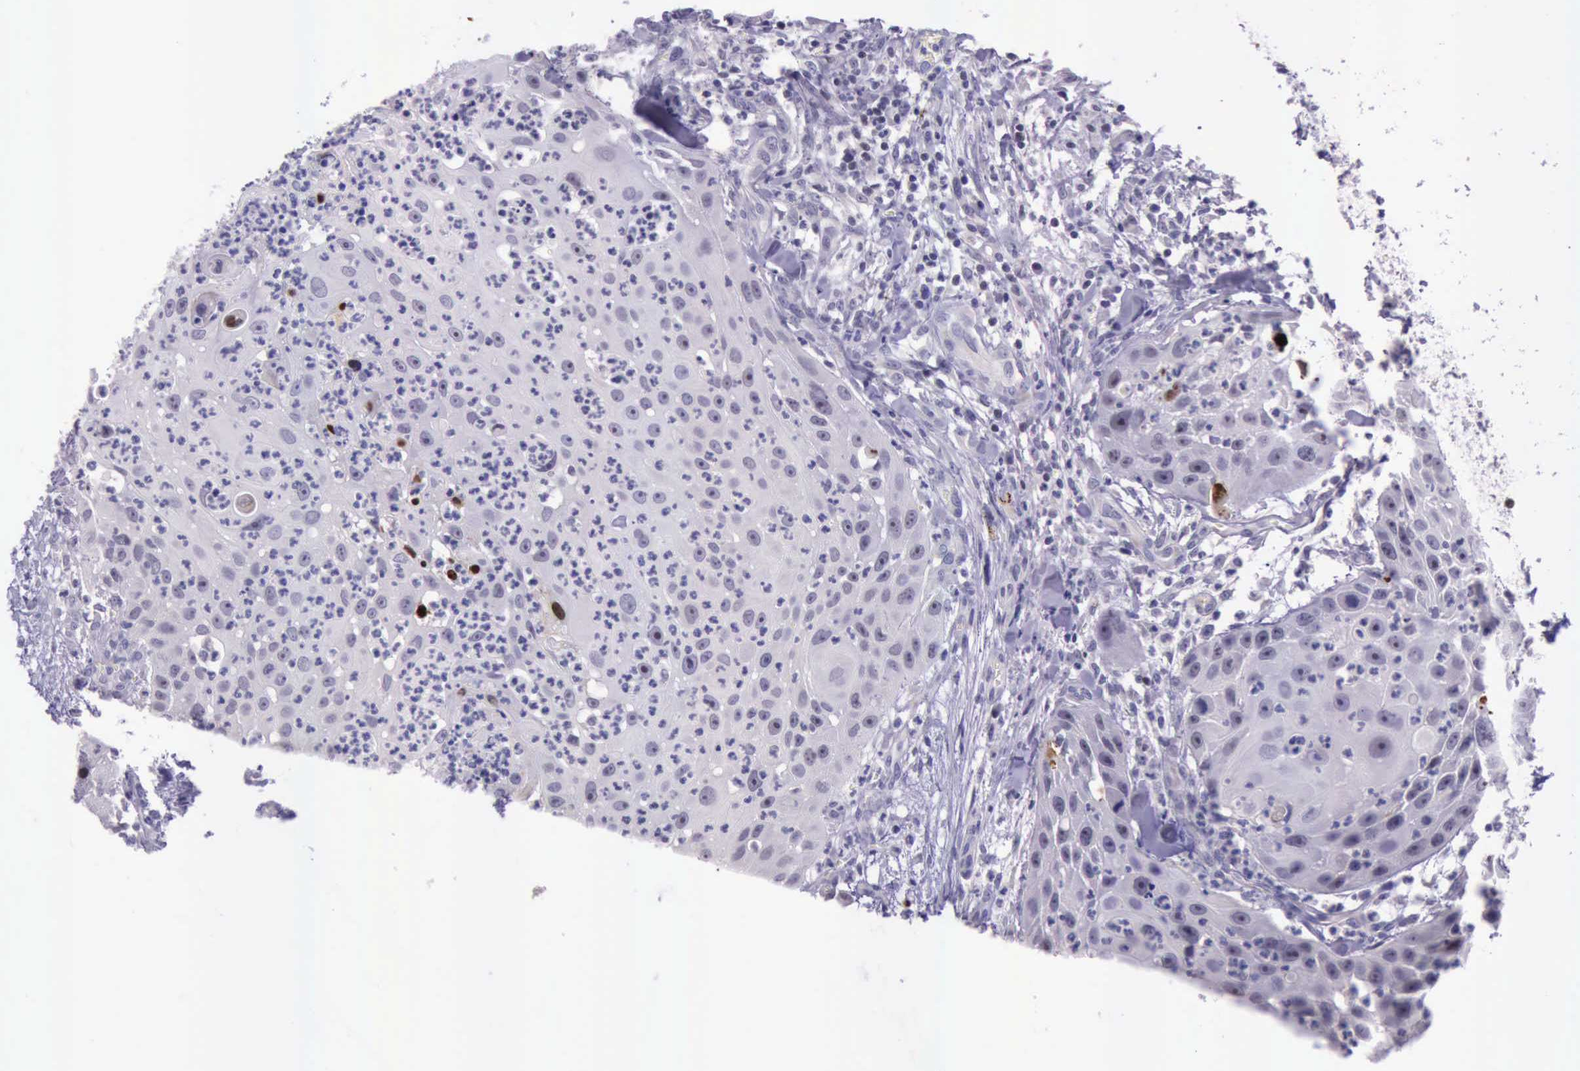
{"staining": {"intensity": "strong", "quantity": "<25%", "location": "nuclear"}, "tissue": "head and neck cancer", "cell_type": "Tumor cells", "image_type": "cancer", "snomed": [{"axis": "morphology", "description": "Squamous cell carcinoma, NOS"}, {"axis": "topography", "description": "Head-Neck"}], "caption": "A histopathology image of human head and neck squamous cell carcinoma stained for a protein displays strong nuclear brown staining in tumor cells. (Stains: DAB (3,3'-diaminobenzidine) in brown, nuclei in blue, Microscopy: brightfield microscopy at high magnification).", "gene": "PARP1", "patient": {"sex": "male", "age": 64}}